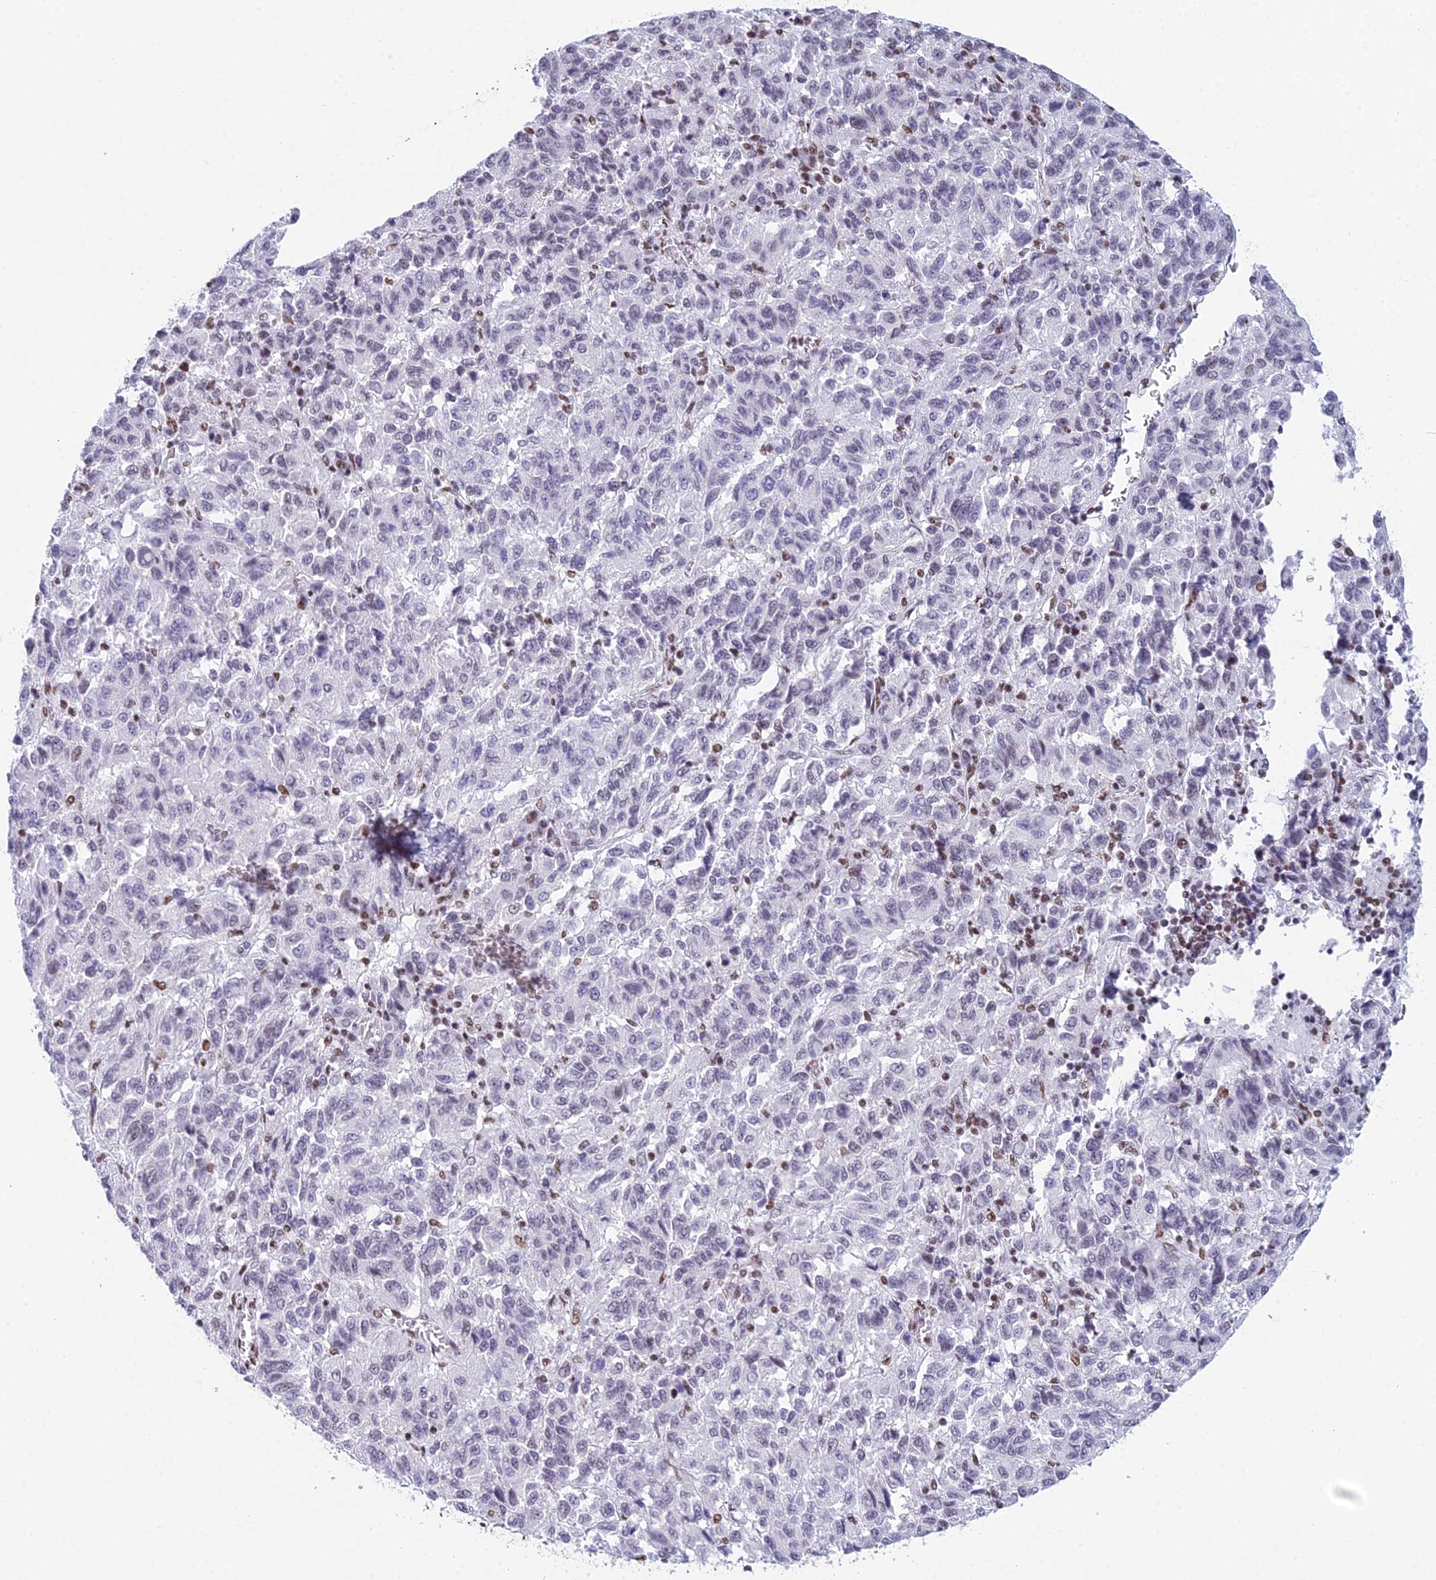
{"staining": {"intensity": "negative", "quantity": "none", "location": "none"}, "tissue": "melanoma", "cell_type": "Tumor cells", "image_type": "cancer", "snomed": [{"axis": "morphology", "description": "Malignant melanoma, Metastatic site"}, {"axis": "topography", "description": "Lung"}], "caption": "Protein analysis of melanoma displays no significant staining in tumor cells.", "gene": "CDC26", "patient": {"sex": "male", "age": 64}}